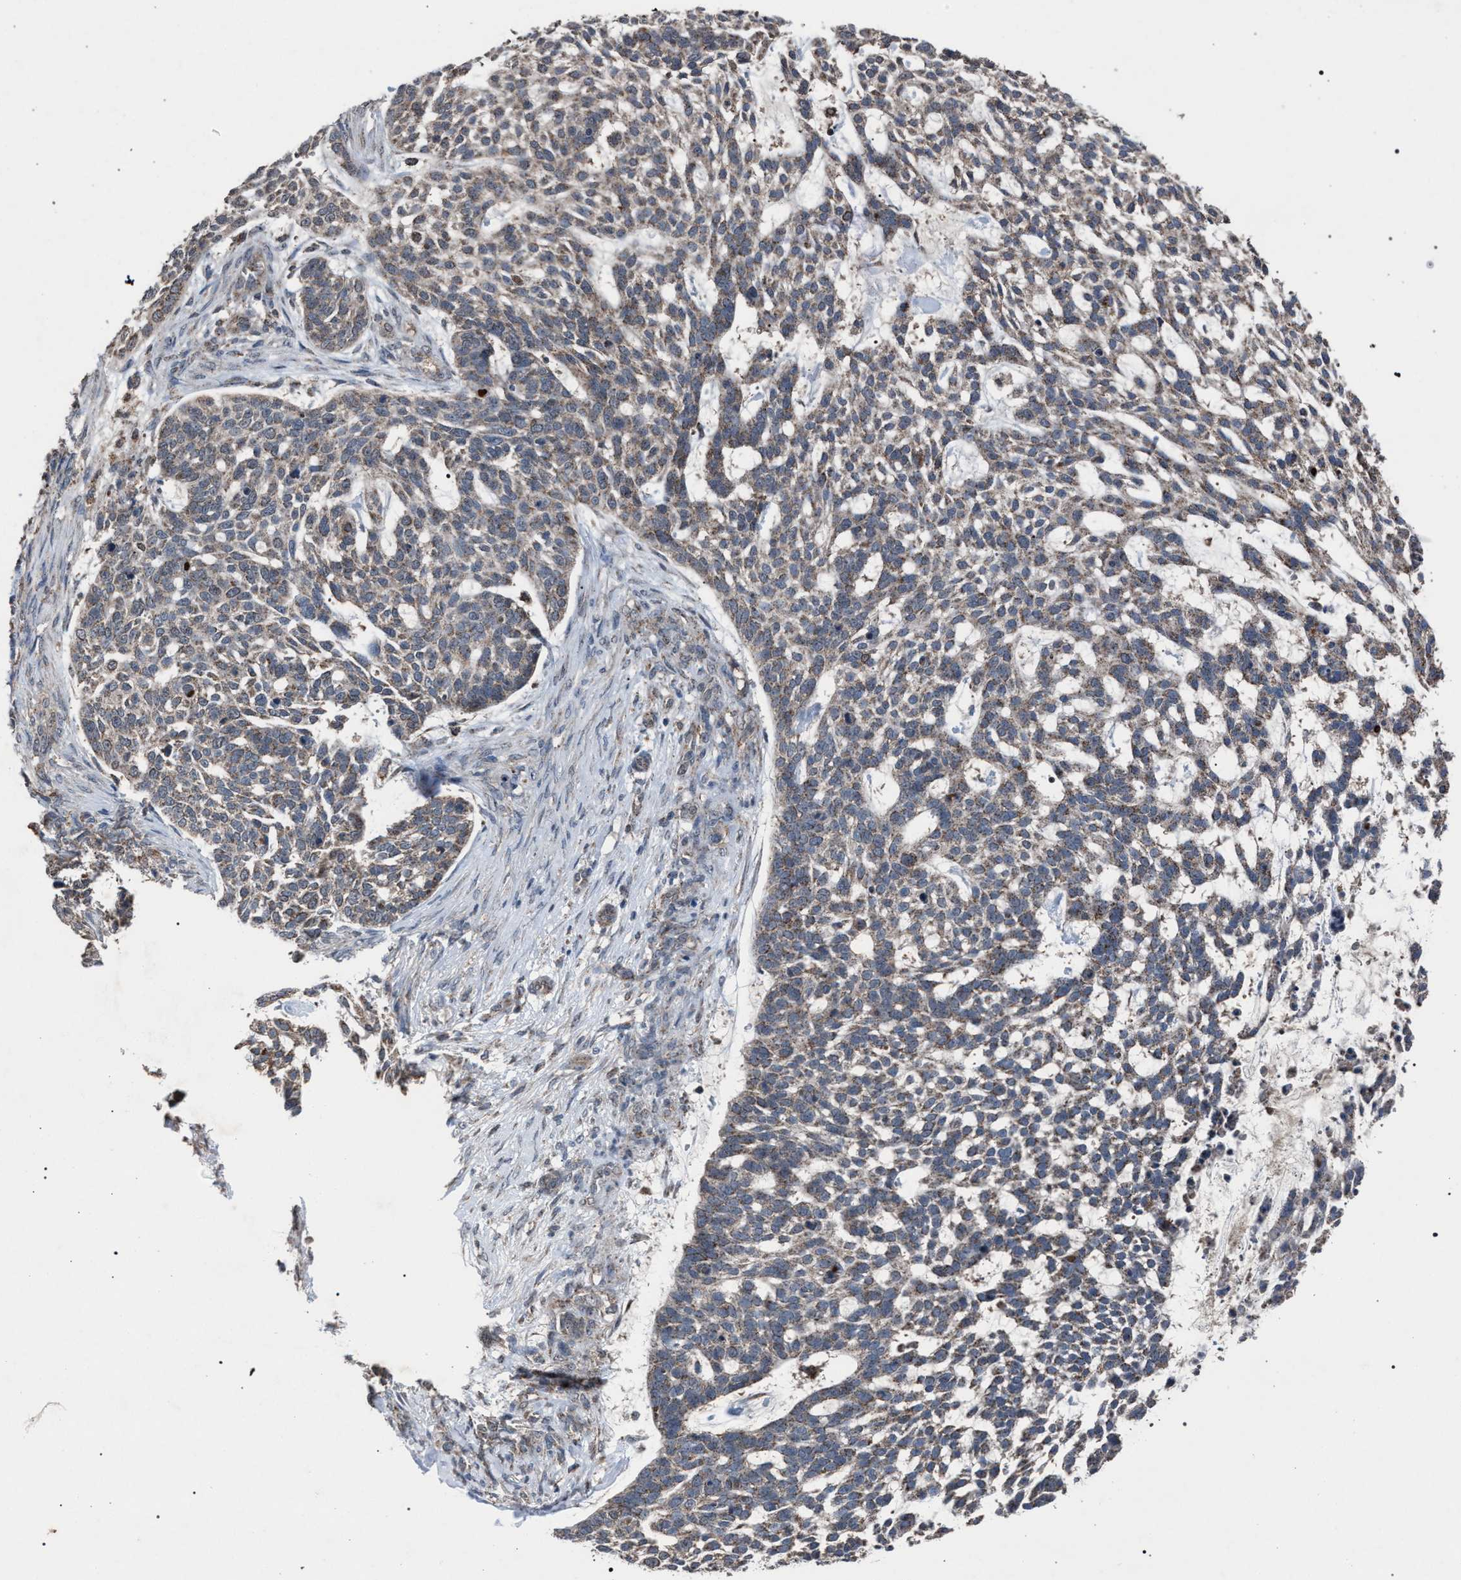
{"staining": {"intensity": "weak", "quantity": ">75%", "location": "cytoplasmic/membranous"}, "tissue": "skin cancer", "cell_type": "Tumor cells", "image_type": "cancer", "snomed": [{"axis": "morphology", "description": "Basal cell carcinoma"}, {"axis": "topography", "description": "Skin"}], "caption": "Immunohistochemistry staining of skin cancer (basal cell carcinoma), which displays low levels of weak cytoplasmic/membranous positivity in approximately >75% of tumor cells indicating weak cytoplasmic/membranous protein expression. The staining was performed using DAB (3,3'-diaminobenzidine) (brown) for protein detection and nuclei were counterstained in hematoxylin (blue).", "gene": "HSD17B4", "patient": {"sex": "female", "age": 64}}